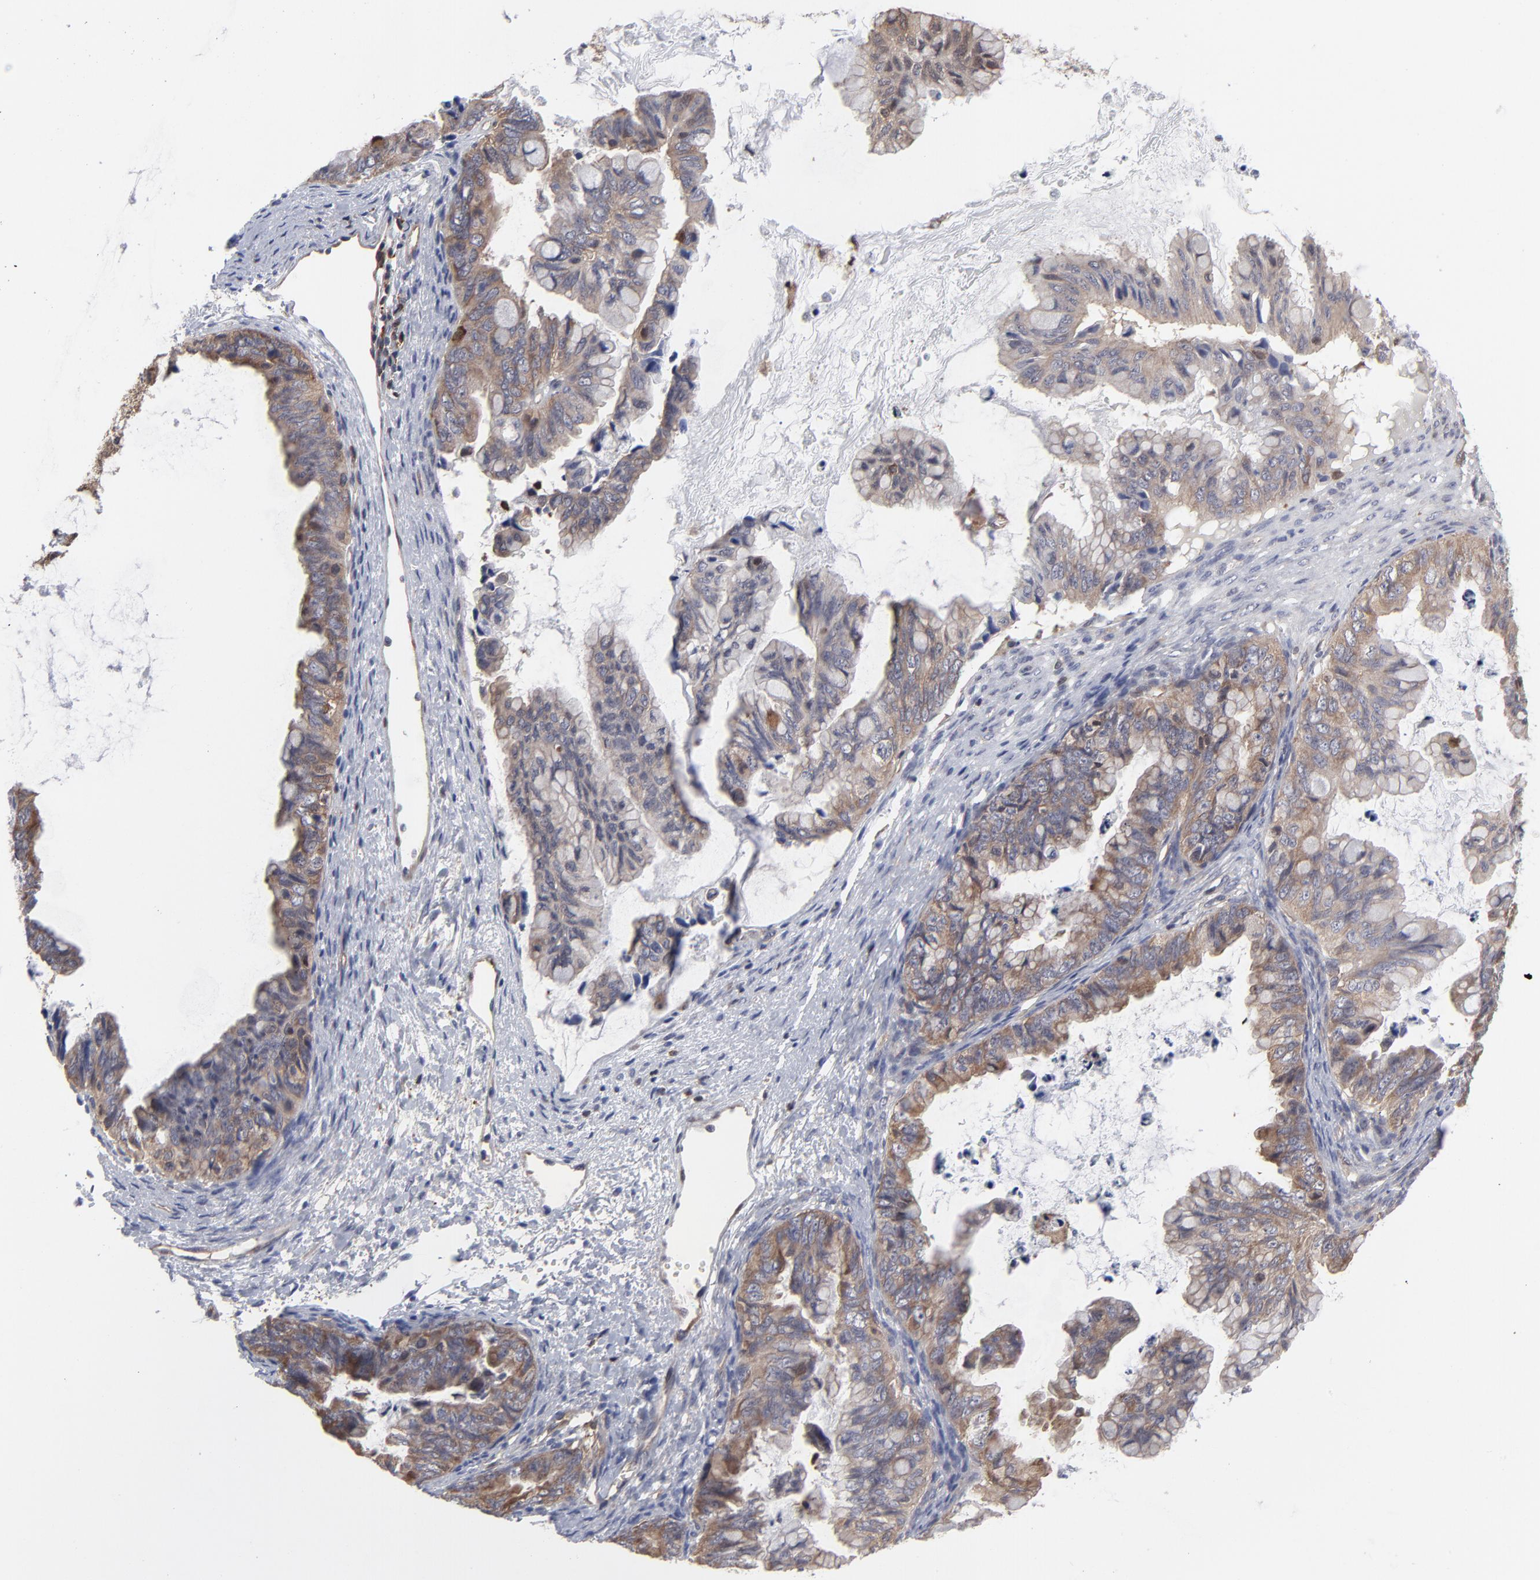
{"staining": {"intensity": "moderate", "quantity": ">75%", "location": "cytoplasmic/membranous"}, "tissue": "ovarian cancer", "cell_type": "Tumor cells", "image_type": "cancer", "snomed": [{"axis": "morphology", "description": "Cystadenocarcinoma, mucinous, NOS"}, {"axis": "topography", "description": "Ovary"}], "caption": "Brown immunohistochemical staining in ovarian cancer displays moderate cytoplasmic/membranous positivity in about >75% of tumor cells. Ihc stains the protein of interest in brown and the nuclei are stained blue.", "gene": "MAP2K1", "patient": {"sex": "female", "age": 36}}